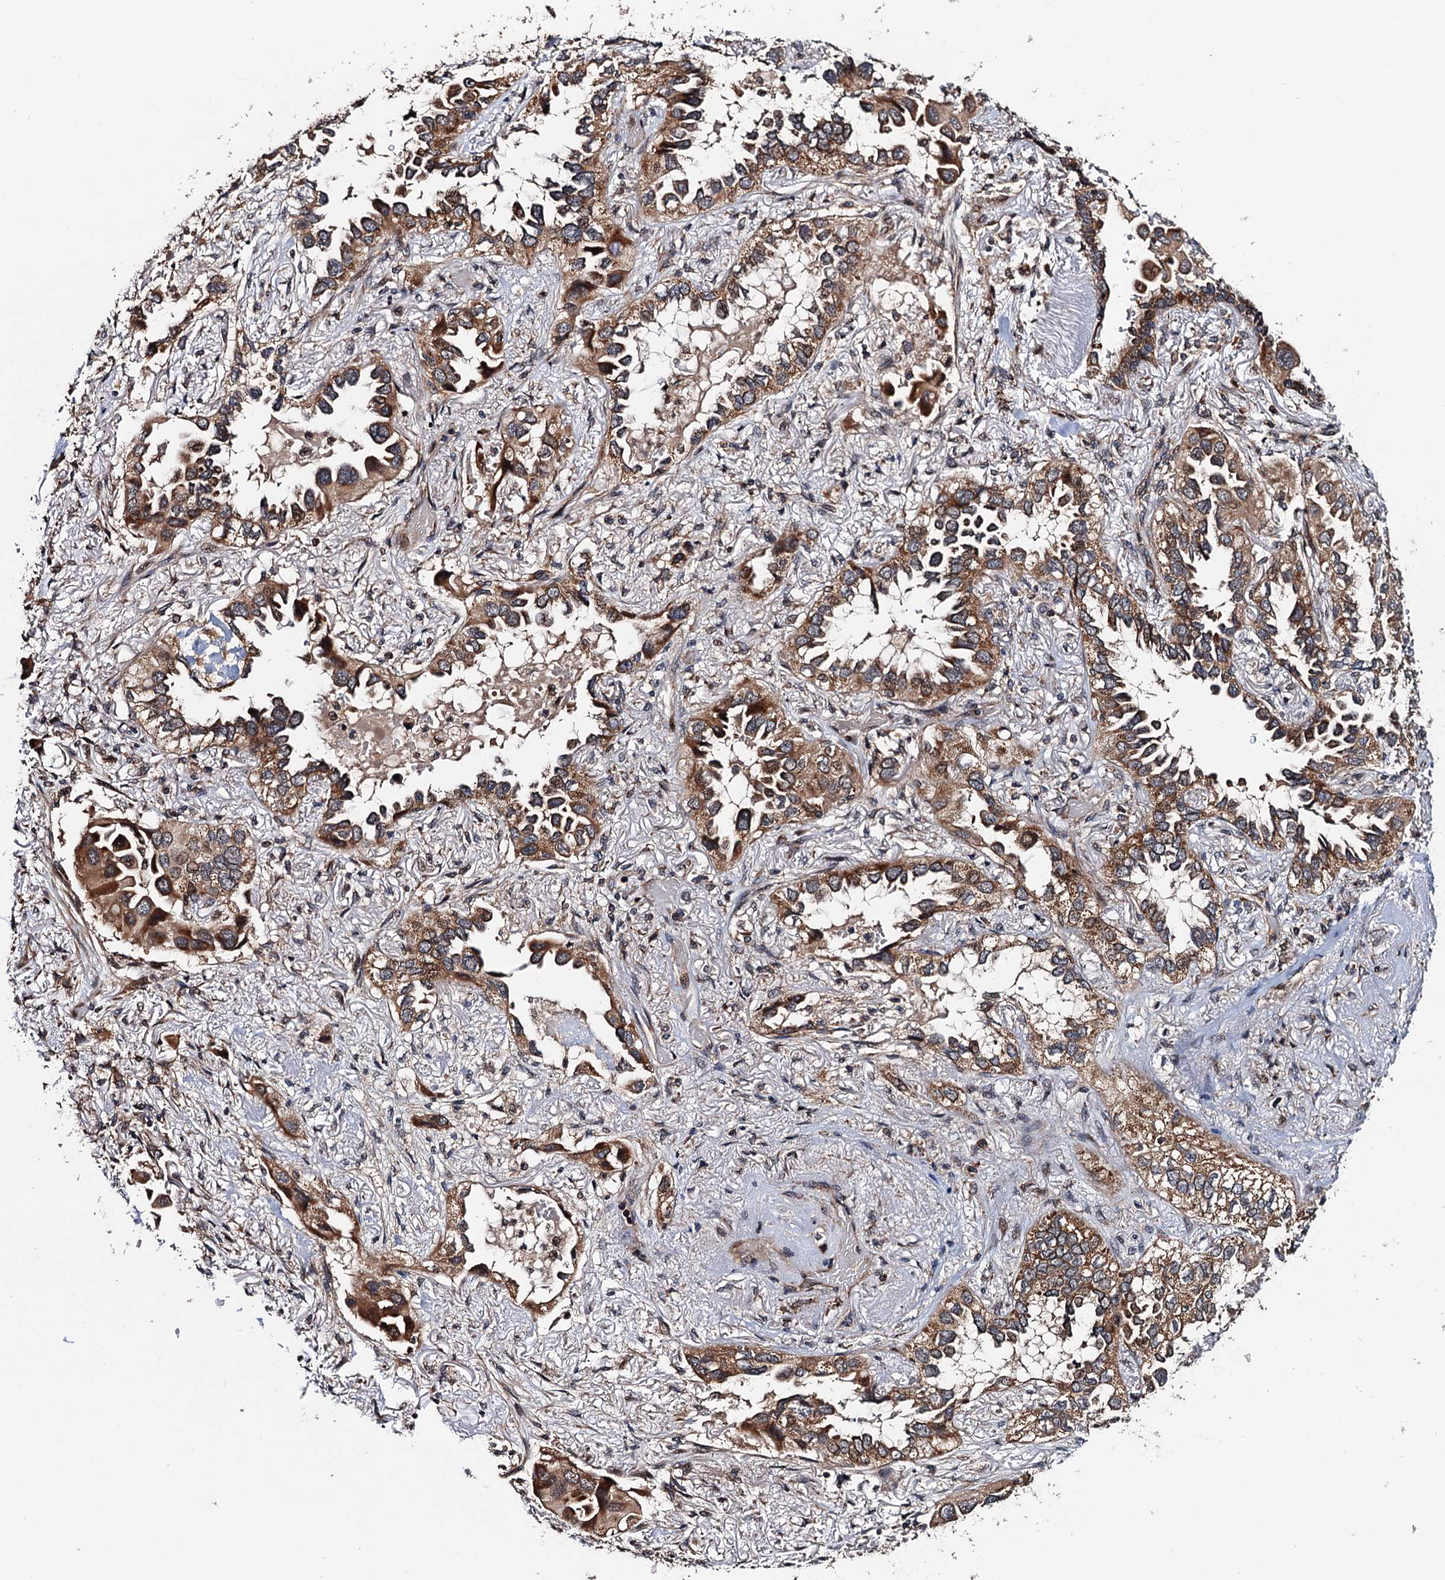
{"staining": {"intensity": "strong", "quantity": ">75%", "location": "cytoplasmic/membranous"}, "tissue": "lung cancer", "cell_type": "Tumor cells", "image_type": "cancer", "snomed": [{"axis": "morphology", "description": "Adenocarcinoma, NOS"}, {"axis": "topography", "description": "Lung"}], "caption": "Protein expression analysis of human lung cancer (adenocarcinoma) reveals strong cytoplasmic/membranous staining in about >75% of tumor cells.", "gene": "NAA16", "patient": {"sex": "female", "age": 76}}